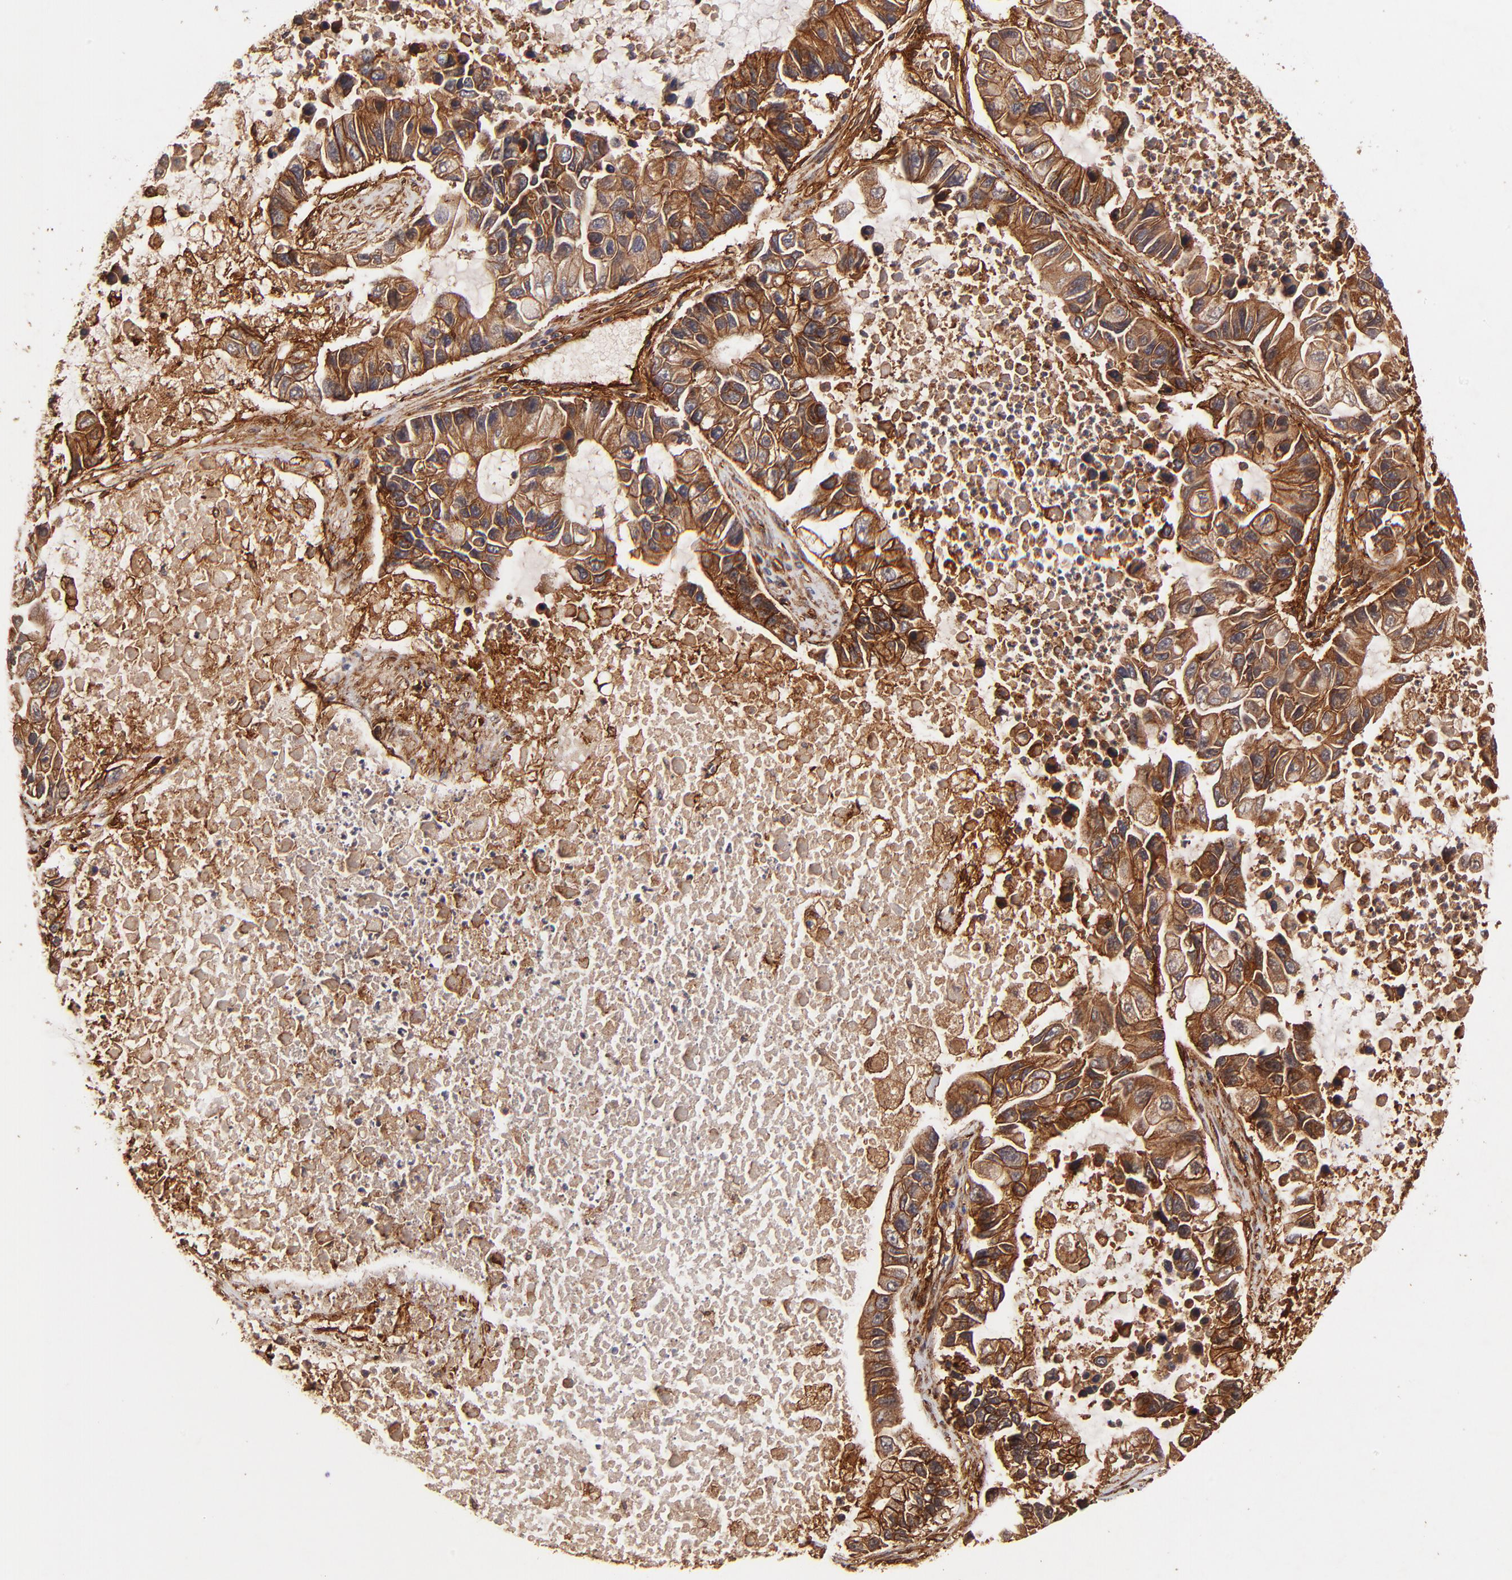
{"staining": {"intensity": "strong", "quantity": ">75%", "location": "cytoplasmic/membranous"}, "tissue": "lung cancer", "cell_type": "Tumor cells", "image_type": "cancer", "snomed": [{"axis": "morphology", "description": "Adenocarcinoma, NOS"}, {"axis": "topography", "description": "Lung"}], "caption": "Adenocarcinoma (lung) stained with a protein marker reveals strong staining in tumor cells.", "gene": "ITGB1", "patient": {"sex": "female", "age": 51}}